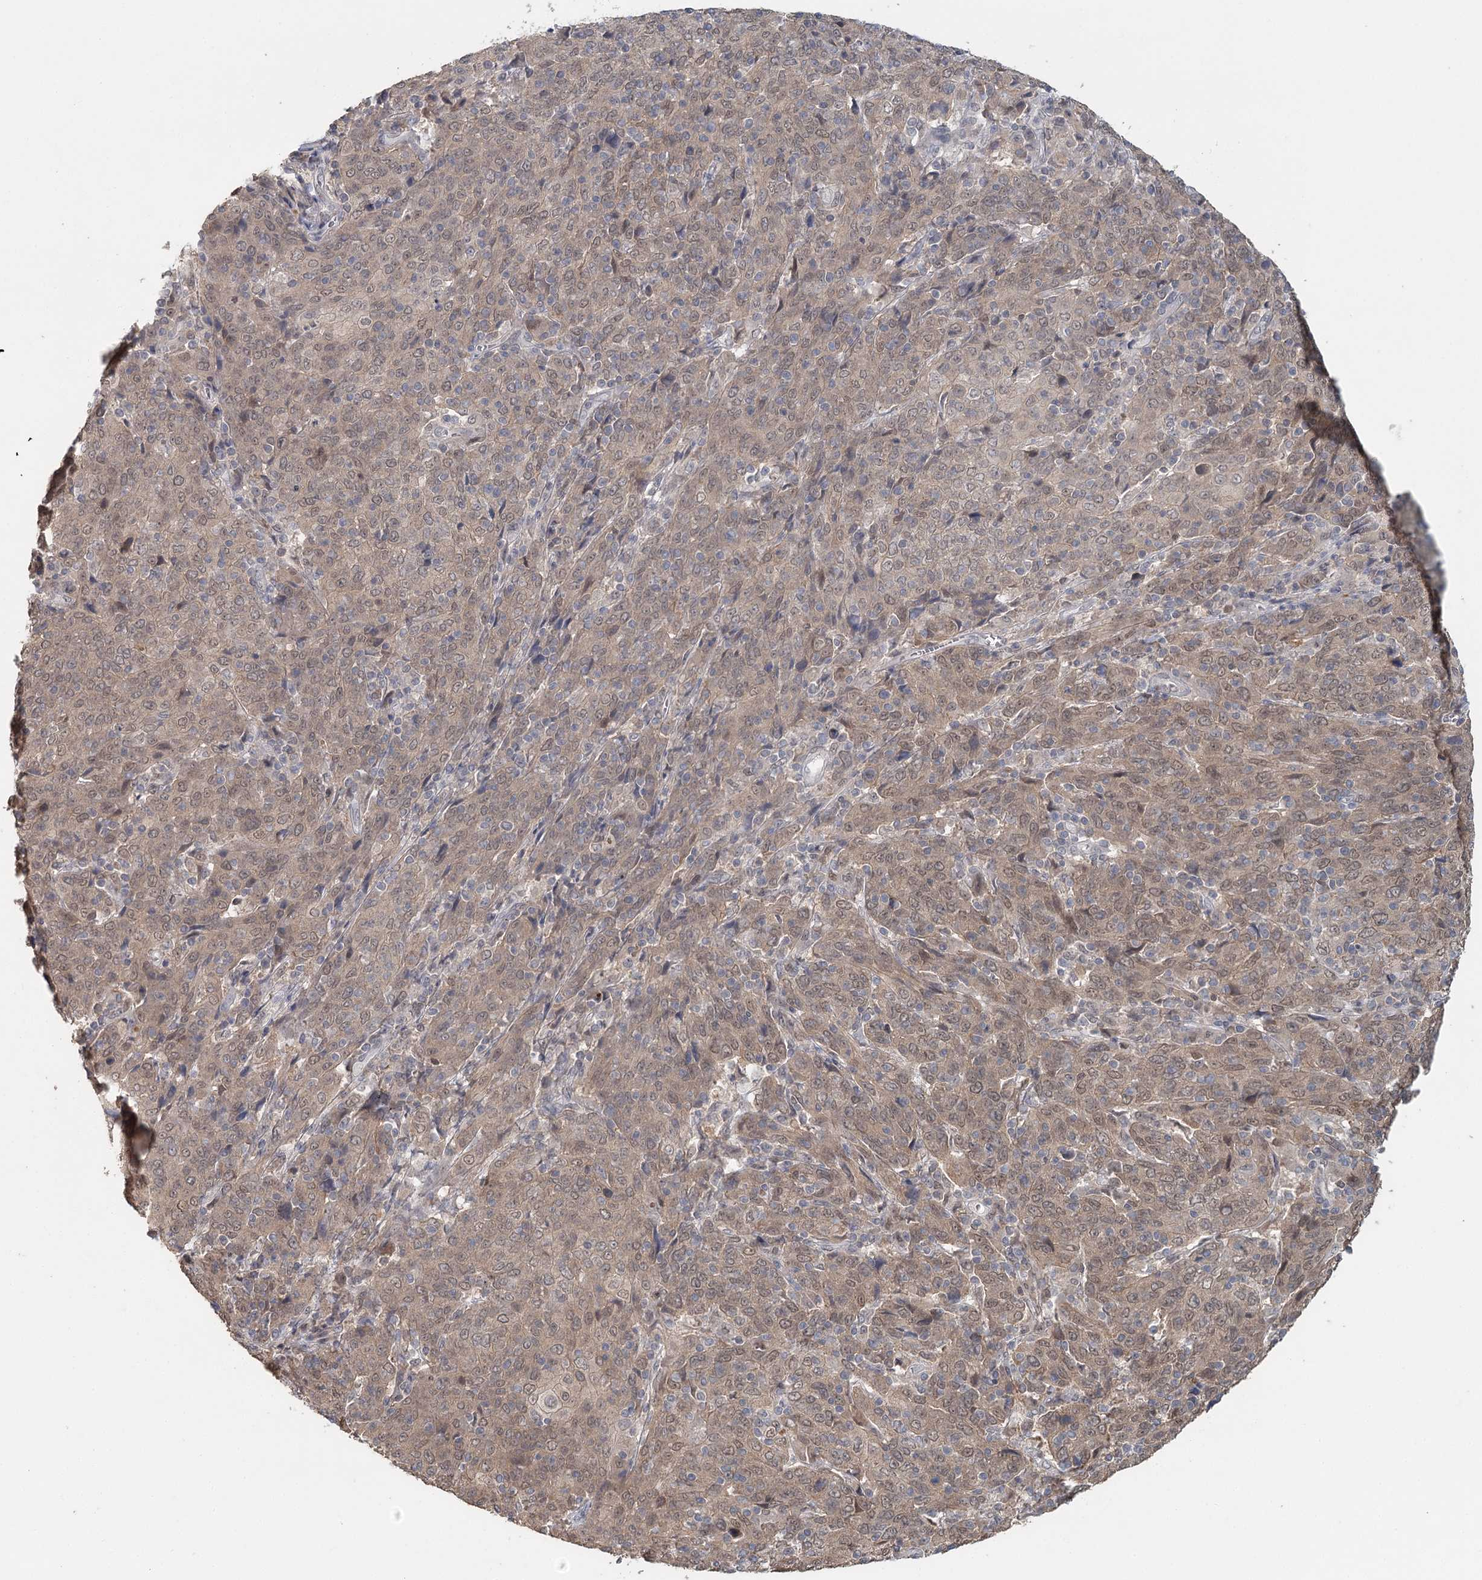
{"staining": {"intensity": "weak", "quantity": ">75%", "location": "cytoplasmic/membranous,nuclear"}, "tissue": "cervical cancer", "cell_type": "Tumor cells", "image_type": "cancer", "snomed": [{"axis": "morphology", "description": "Squamous cell carcinoma, NOS"}, {"axis": "topography", "description": "Cervix"}], "caption": "The micrograph shows immunohistochemical staining of squamous cell carcinoma (cervical). There is weak cytoplasmic/membranous and nuclear positivity is seen in about >75% of tumor cells.", "gene": "ADK", "patient": {"sex": "female", "age": 67}}